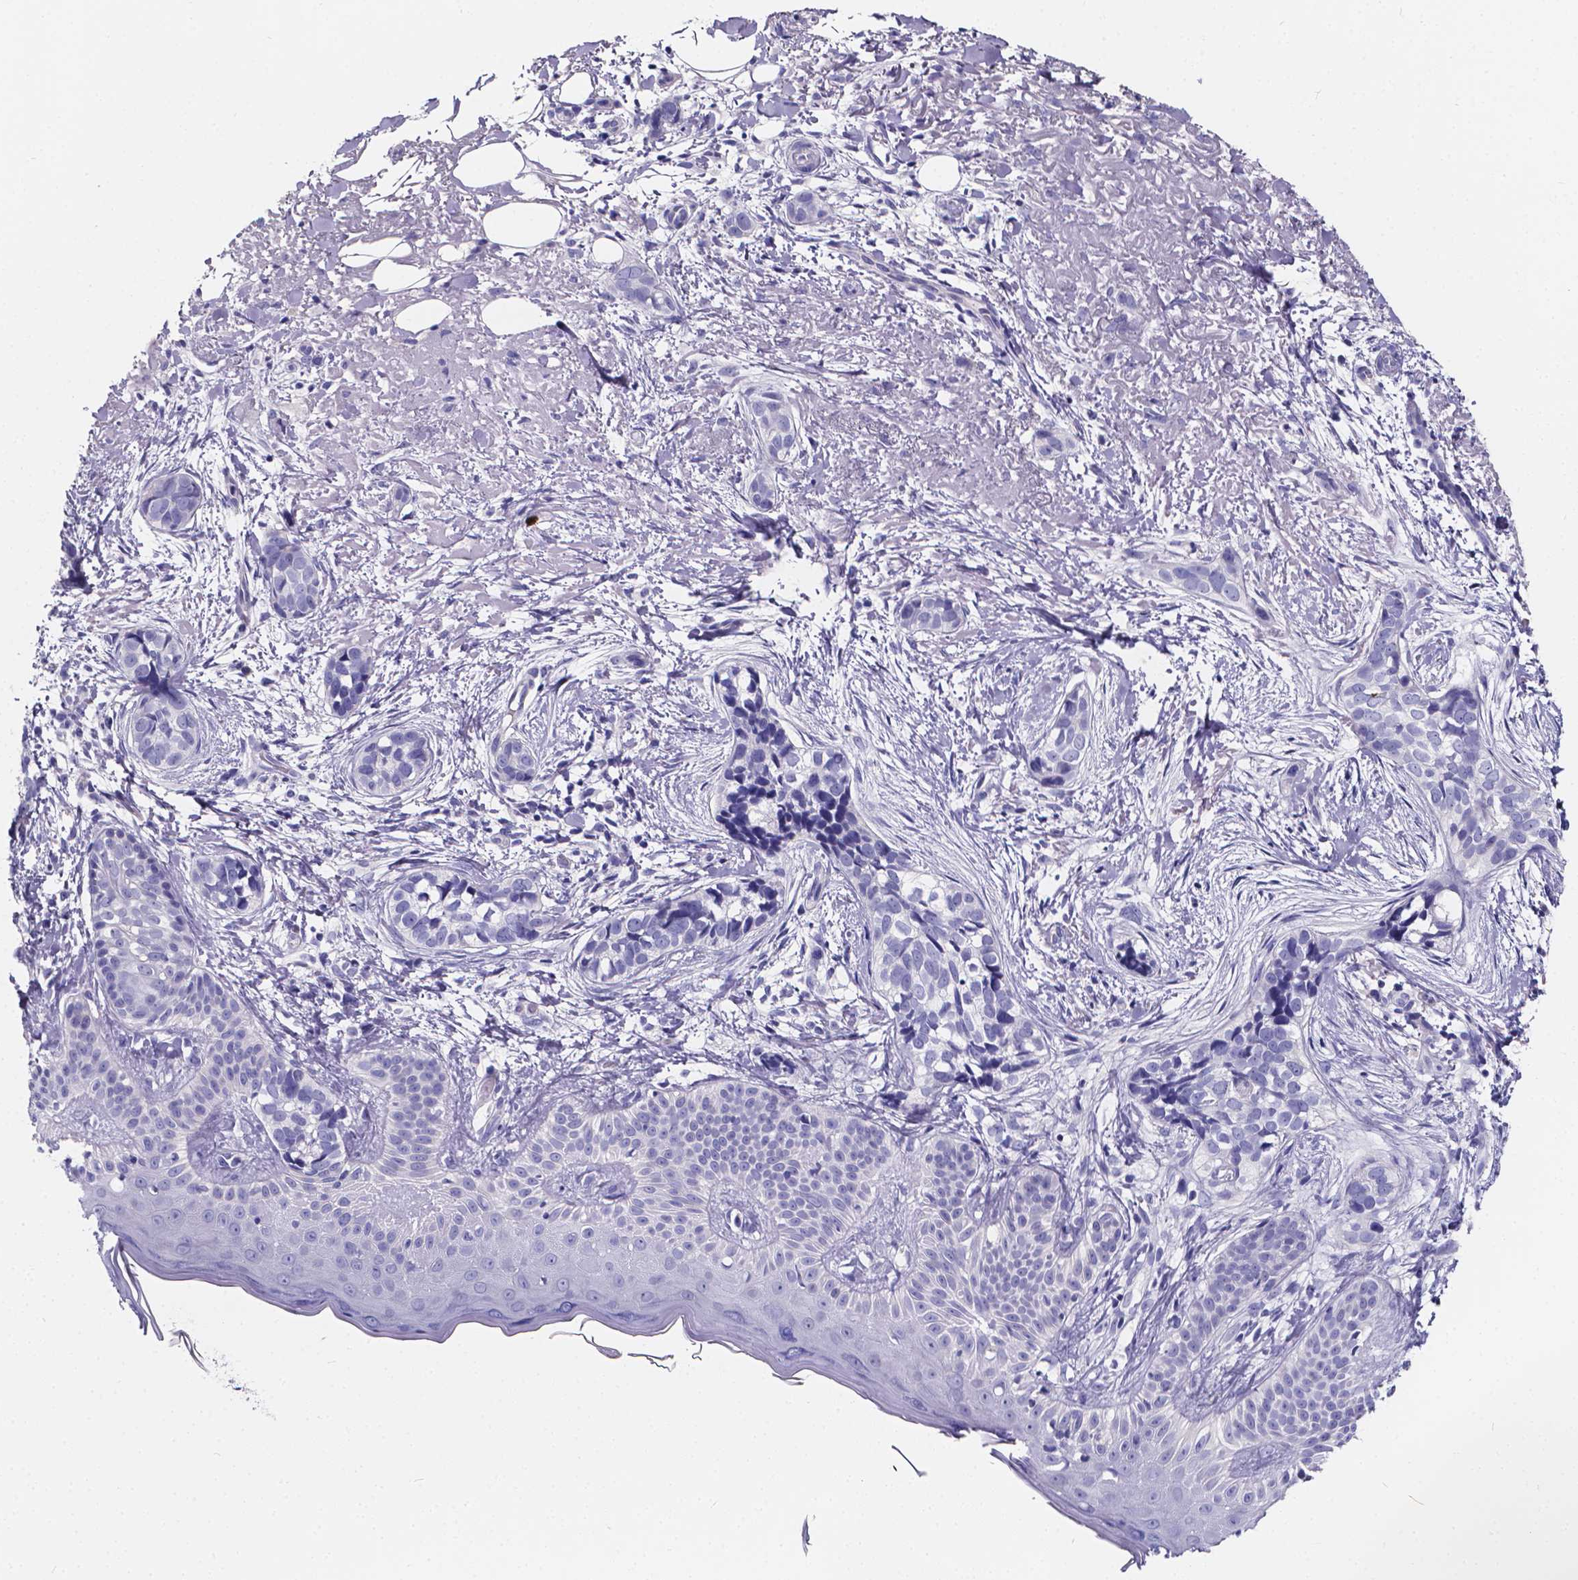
{"staining": {"intensity": "negative", "quantity": "none", "location": "none"}, "tissue": "skin cancer", "cell_type": "Tumor cells", "image_type": "cancer", "snomed": [{"axis": "morphology", "description": "Basal cell carcinoma"}, {"axis": "topography", "description": "Skin"}], "caption": "Immunohistochemical staining of human skin cancer (basal cell carcinoma) demonstrates no significant positivity in tumor cells. (DAB (3,3'-diaminobenzidine) IHC visualized using brightfield microscopy, high magnification).", "gene": "SPEF2", "patient": {"sex": "male", "age": 87}}